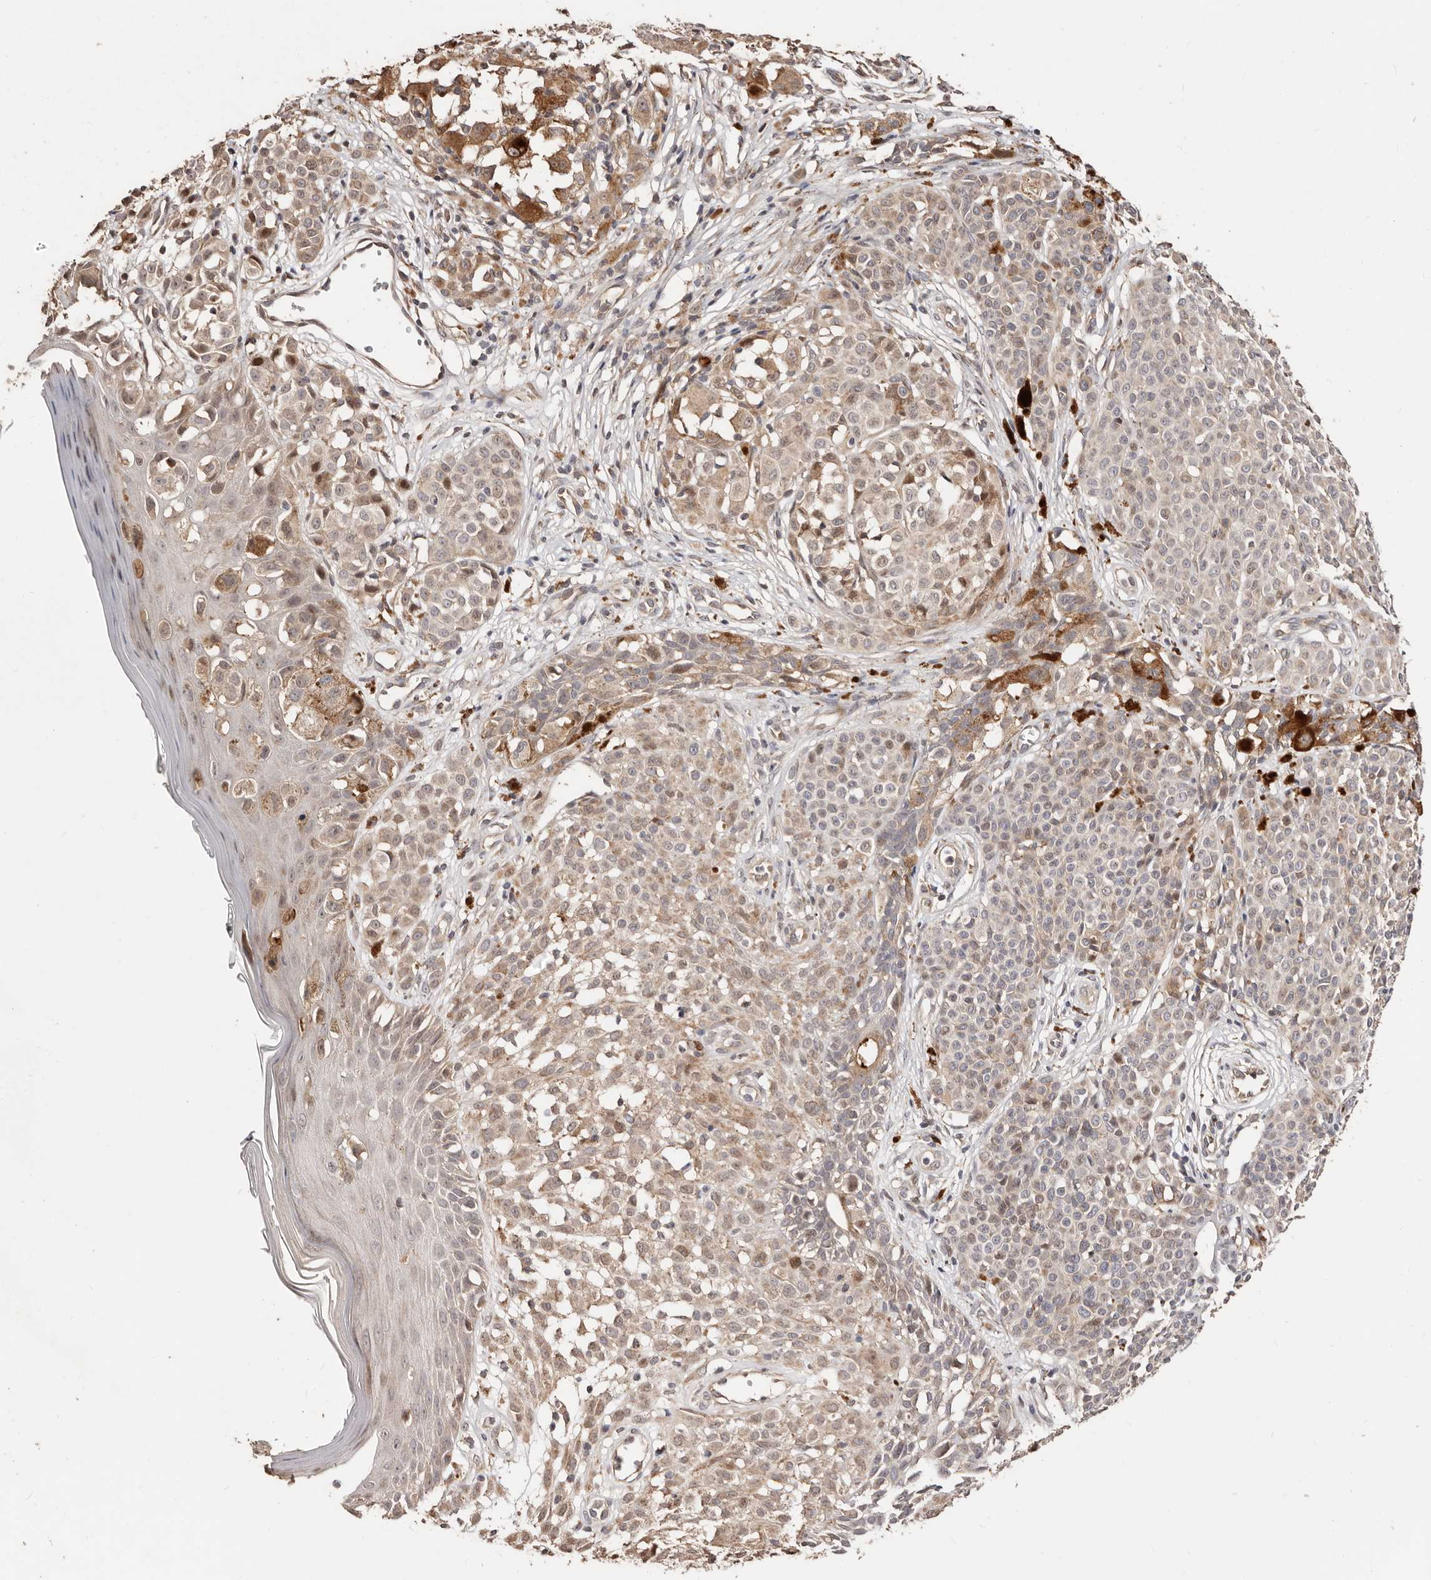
{"staining": {"intensity": "weak", "quantity": "<25%", "location": "cytoplasmic/membranous"}, "tissue": "melanoma", "cell_type": "Tumor cells", "image_type": "cancer", "snomed": [{"axis": "morphology", "description": "Malignant melanoma, NOS"}, {"axis": "topography", "description": "Skin of leg"}], "caption": "Immunohistochemistry image of melanoma stained for a protein (brown), which reveals no expression in tumor cells. (DAB (3,3'-diaminobenzidine) immunohistochemistry, high magnification).", "gene": "APOL6", "patient": {"sex": "female", "age": 72}}